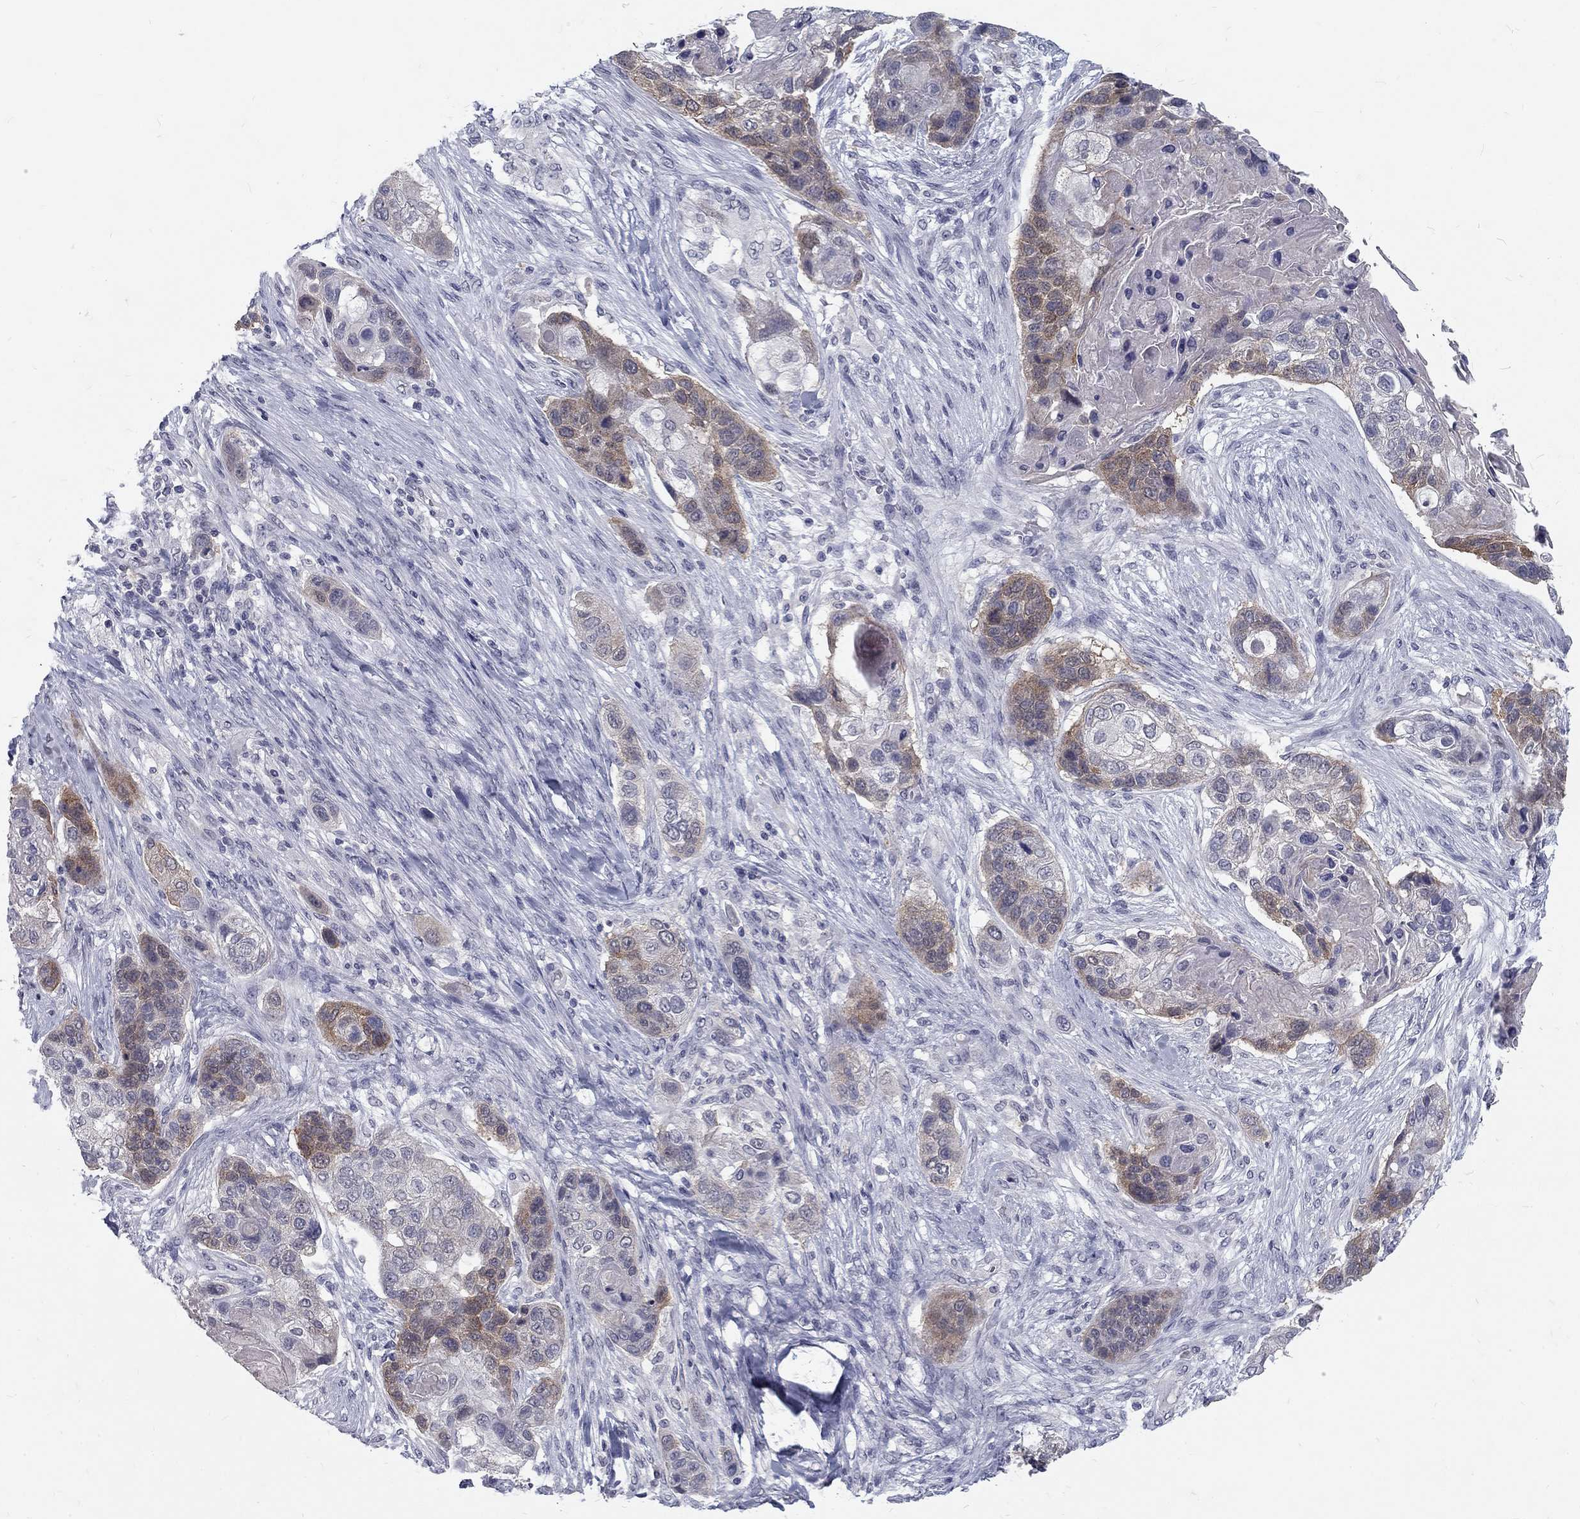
{"staining": {"intensity": "moderate", "quantity": "<25%", "location": "cytoplasmic/membranous"}, "tissue": "lung cancer", "cell_type": "Tumor cells", "image_type": "cancer", "snomed": [{"axis": "morphology", "description": "Squamous cell carcinoma, NOS"}, {"axis": "topography", "description": "Lung"}], "caption": "Lung cancer (squamous cell carcinoma) tissue demonstrates moderate cytoplasmic/membranous expression in about <25% of tumor cells, visualized by immunohistochemistry.", "gene": "NOS1", "patient": {"sex": "male", "age": 69}}